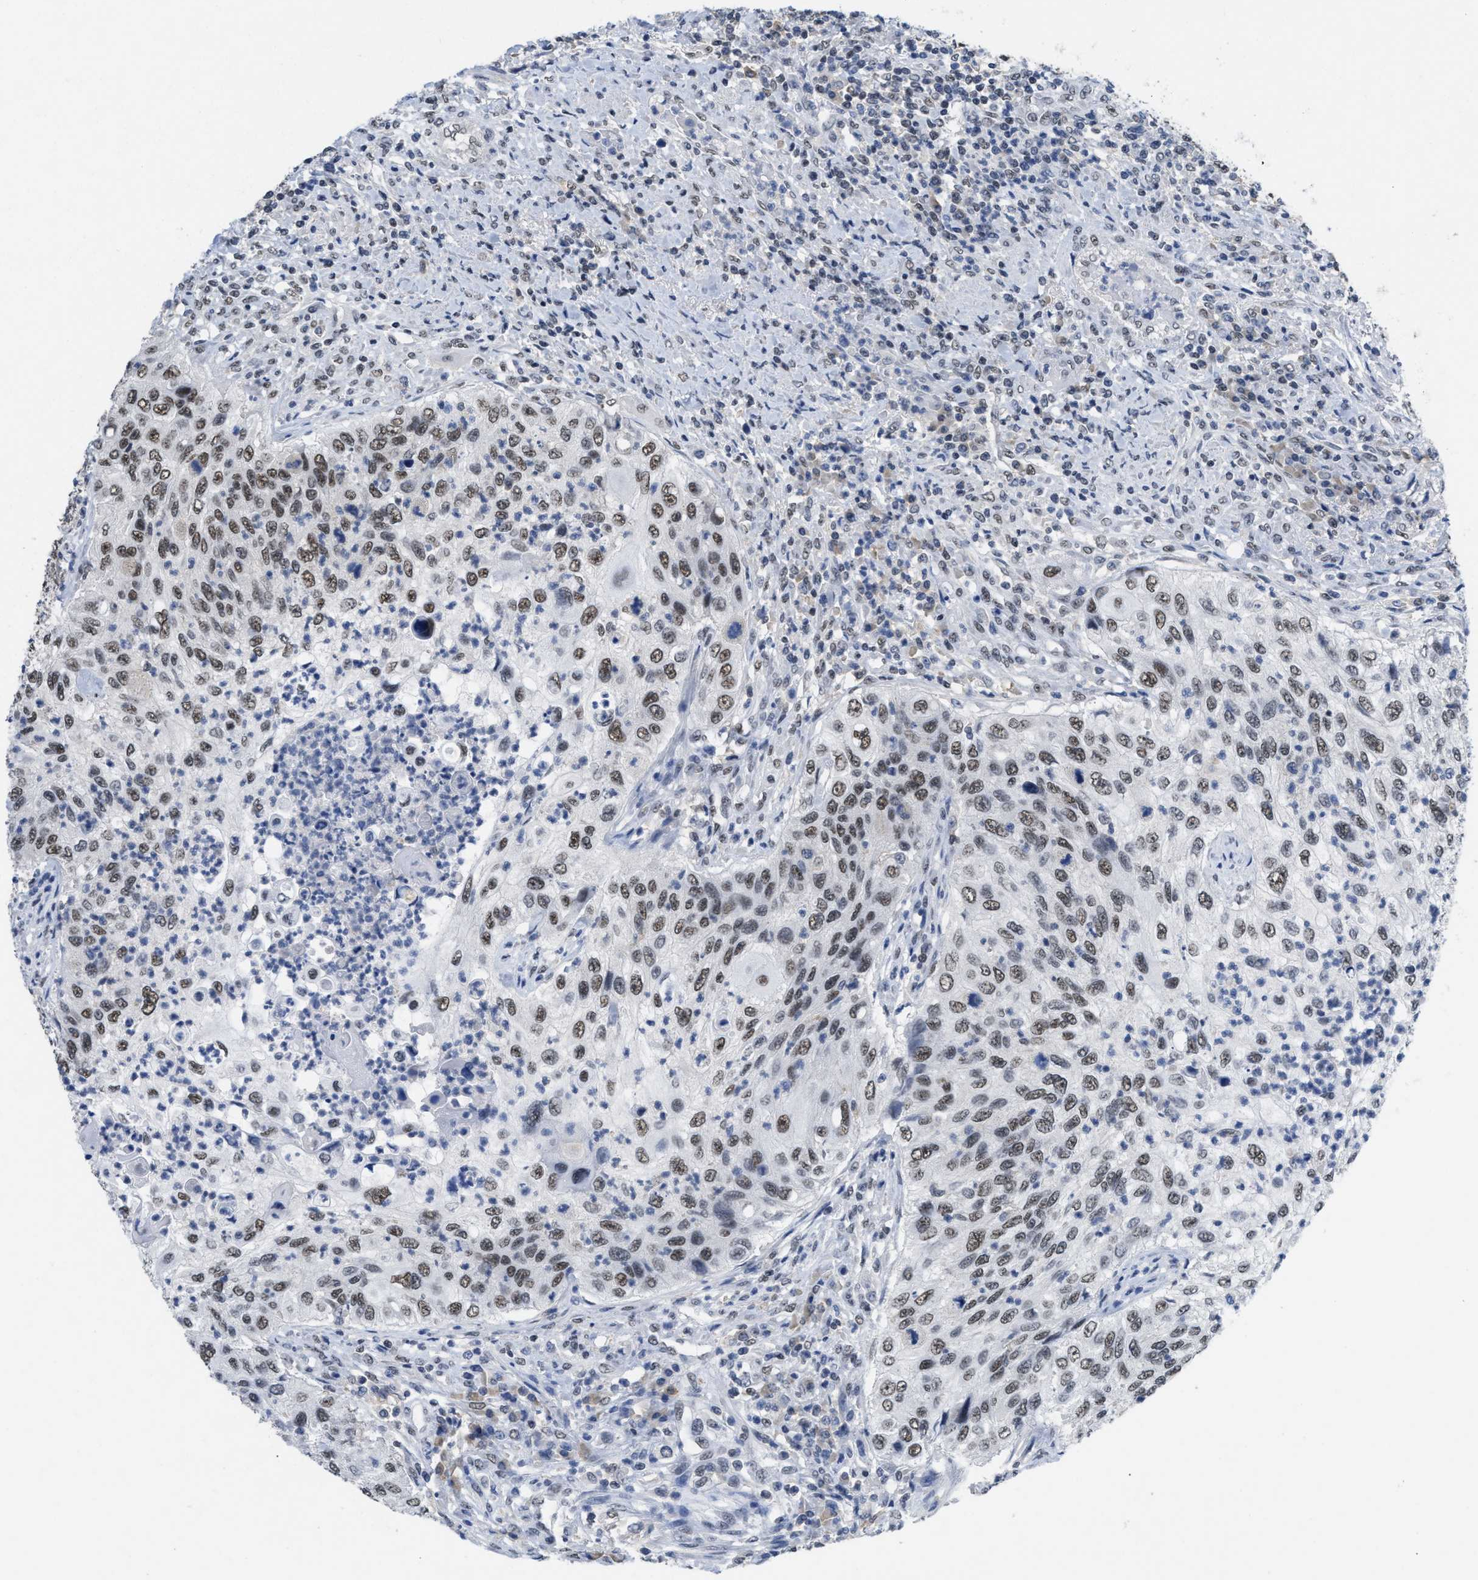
{"staining": {"intensity": "weak", "quantity": ">75%", "location": "nuclear"}, "tissue": "urothelial cancer", "cell_type": "Tumor cells", "image_type": "cancer", "snomed": [{"axis": "morphology", "description": "Urothelial carcinoma, High grade"}, {"axis": "topography", "description": "Urinary bladder"}], "caption": "The image demonstrates staining of high-grade urothelial carcinoma, revealing weak nuclear protein staining (brown color) within tumor cells.", "gene": "GGNBP2", "patient": {"sex": "female", "age": 60}}